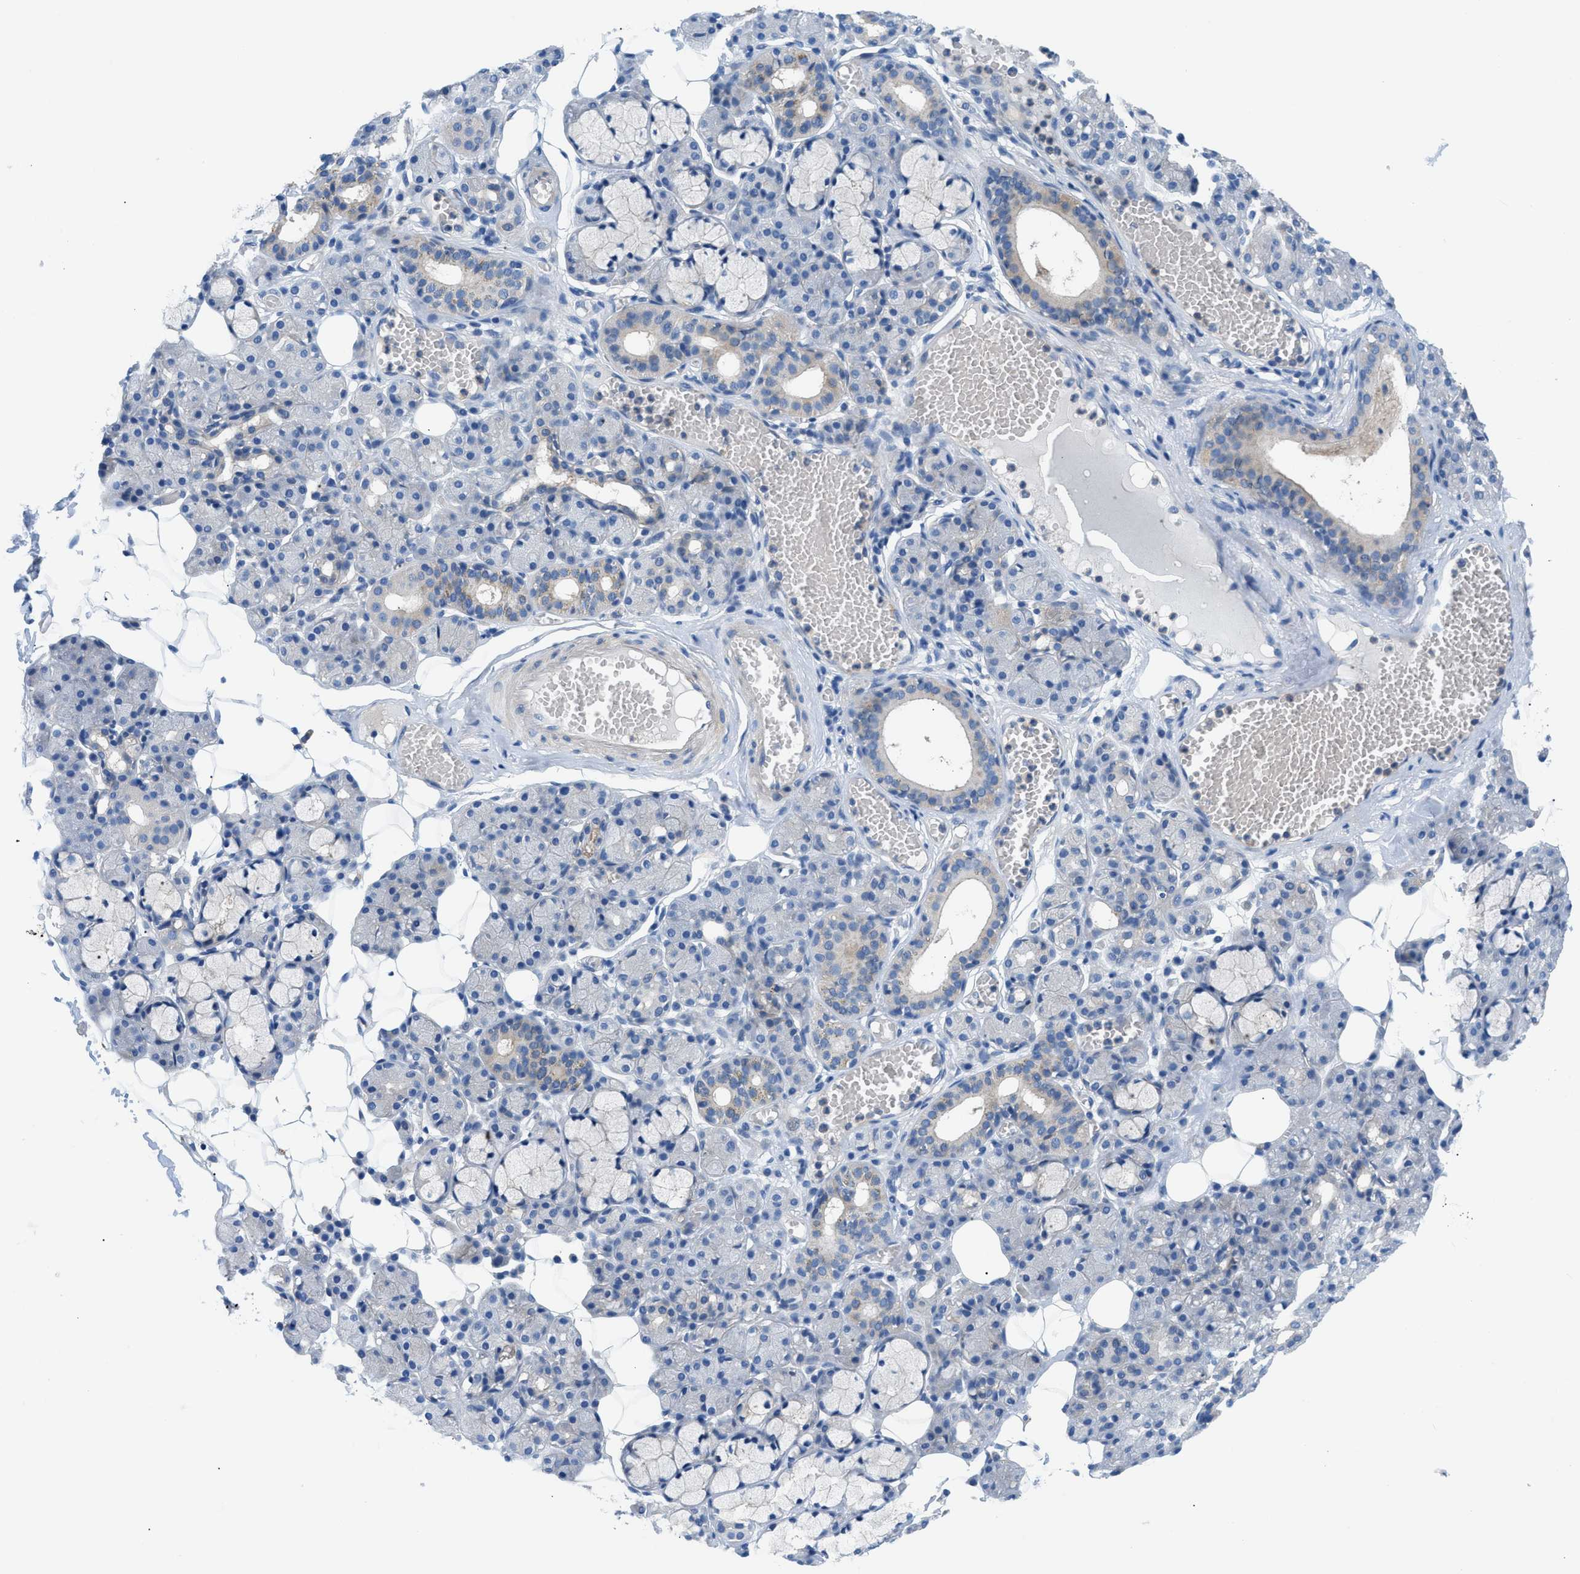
{"staining": {"intensity": "negative", "quantity": "none", "location": "none"}, "tissue": "salivary gland", "cell_type": "Glandular cells", "image_type": "normal", "snomed": [{"axis": "morphology", "description": "Normal tissue, NOS"}, {"axis": "topography", "description": "Salivary gland"}], "caption": "This is an immunohistochemistry micrograph of benign salivary gland. There is no positivity in glandular cells.", "gene": "ORAI1", "patient": {"sex": "female", "age": 24}}